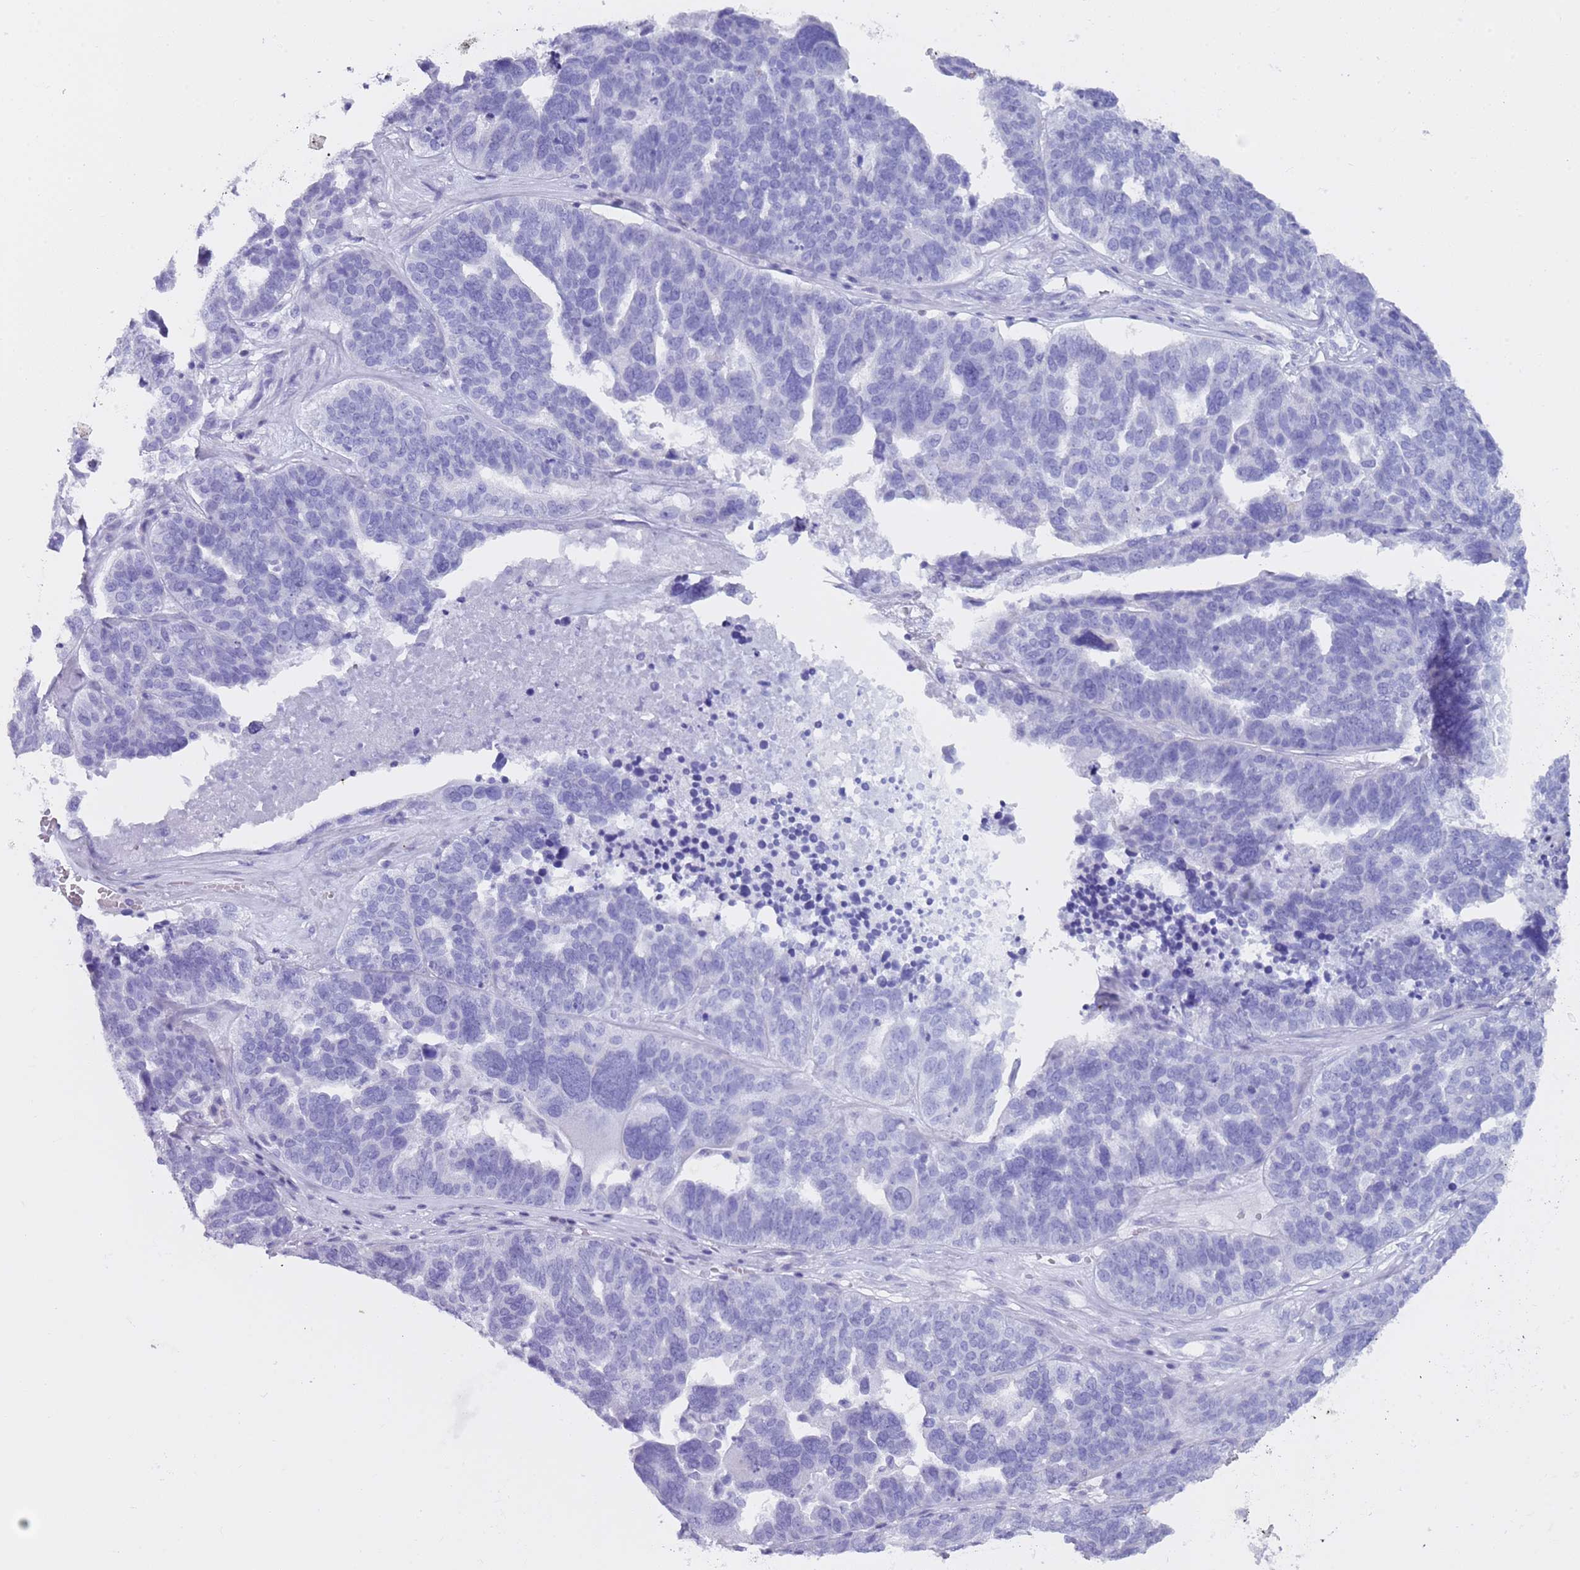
{"staining": {"intensity": "negative", "quantity": "none", "location": "none"}, "tissue": "ovarian cancer", "cell_type": "Tumor cells", "image_type": "cancer", "snomed": [{"axis": "morphology", "description": "Cystadenocarcinoma, serous, NOS"}, {"axis": "topography", "description": "Ovary"}], "caption": "High magnification brightfield microscopy of ovarian cancer stained with DAB (3,3'-diaminobenzidine) (brown) and counterstained with hematoxylin (blue): tumor cells show no significant positivity.", "gene": "NBPF20", "patient": {"sex": "female", "age": 59}}